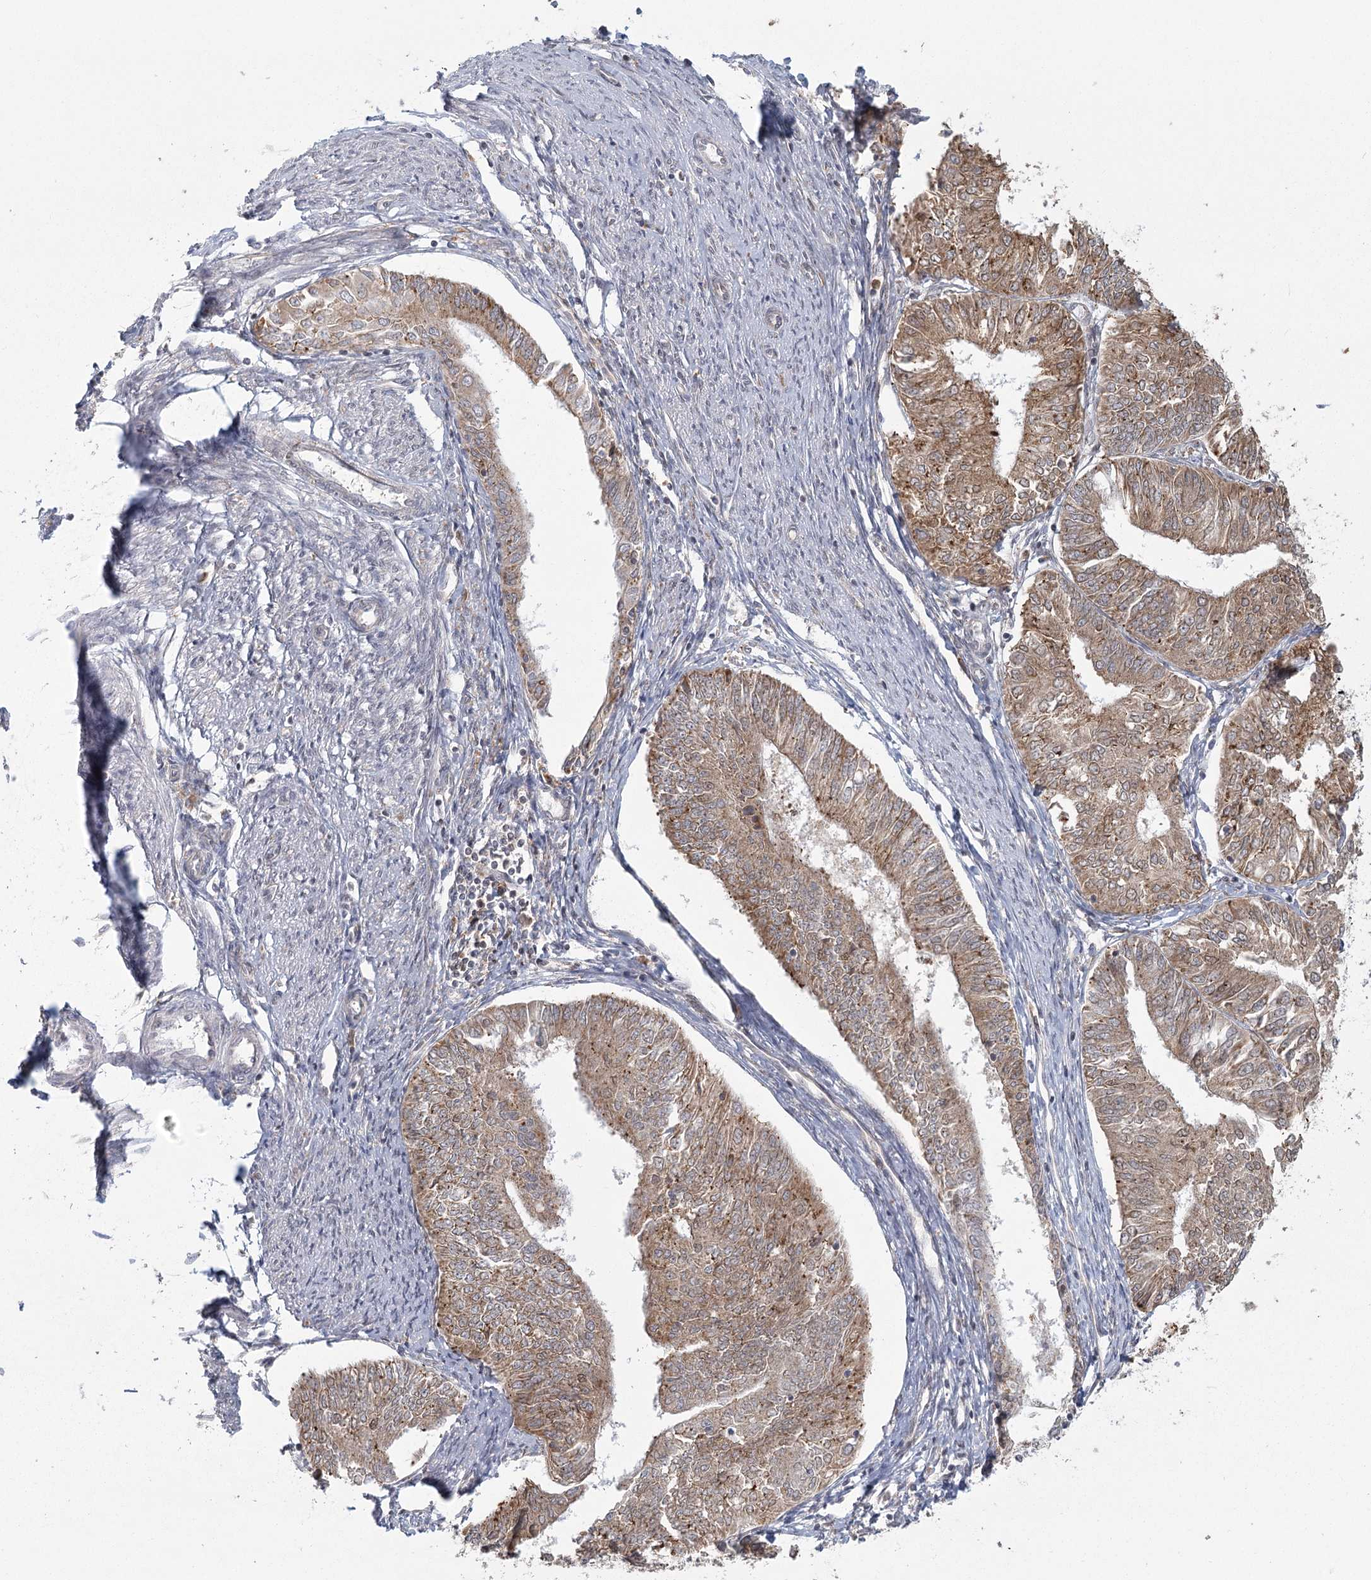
{"staining": {"intensity": "moderate", "quantity": ">75%", "location": "cytoplasmic/membranous"}, "tissue": "endometrial cancer", "cell_type": "Tumor cells", "image_type": "cancer", "snomed": [{"axis": "morphology", "description": "Adenocarcinoma, NOS"}, {"axis": "topography", "description": "Endometrium"}], "caption": "High-power microscopy captured an IHC image of adenocarcinoma (endometrial), revealing moderate cytoplasmic/membranous expression in approximately >75% of tumor cells.", "gene": "LACTB", "patient": {"sex": "female", "age": 58}}